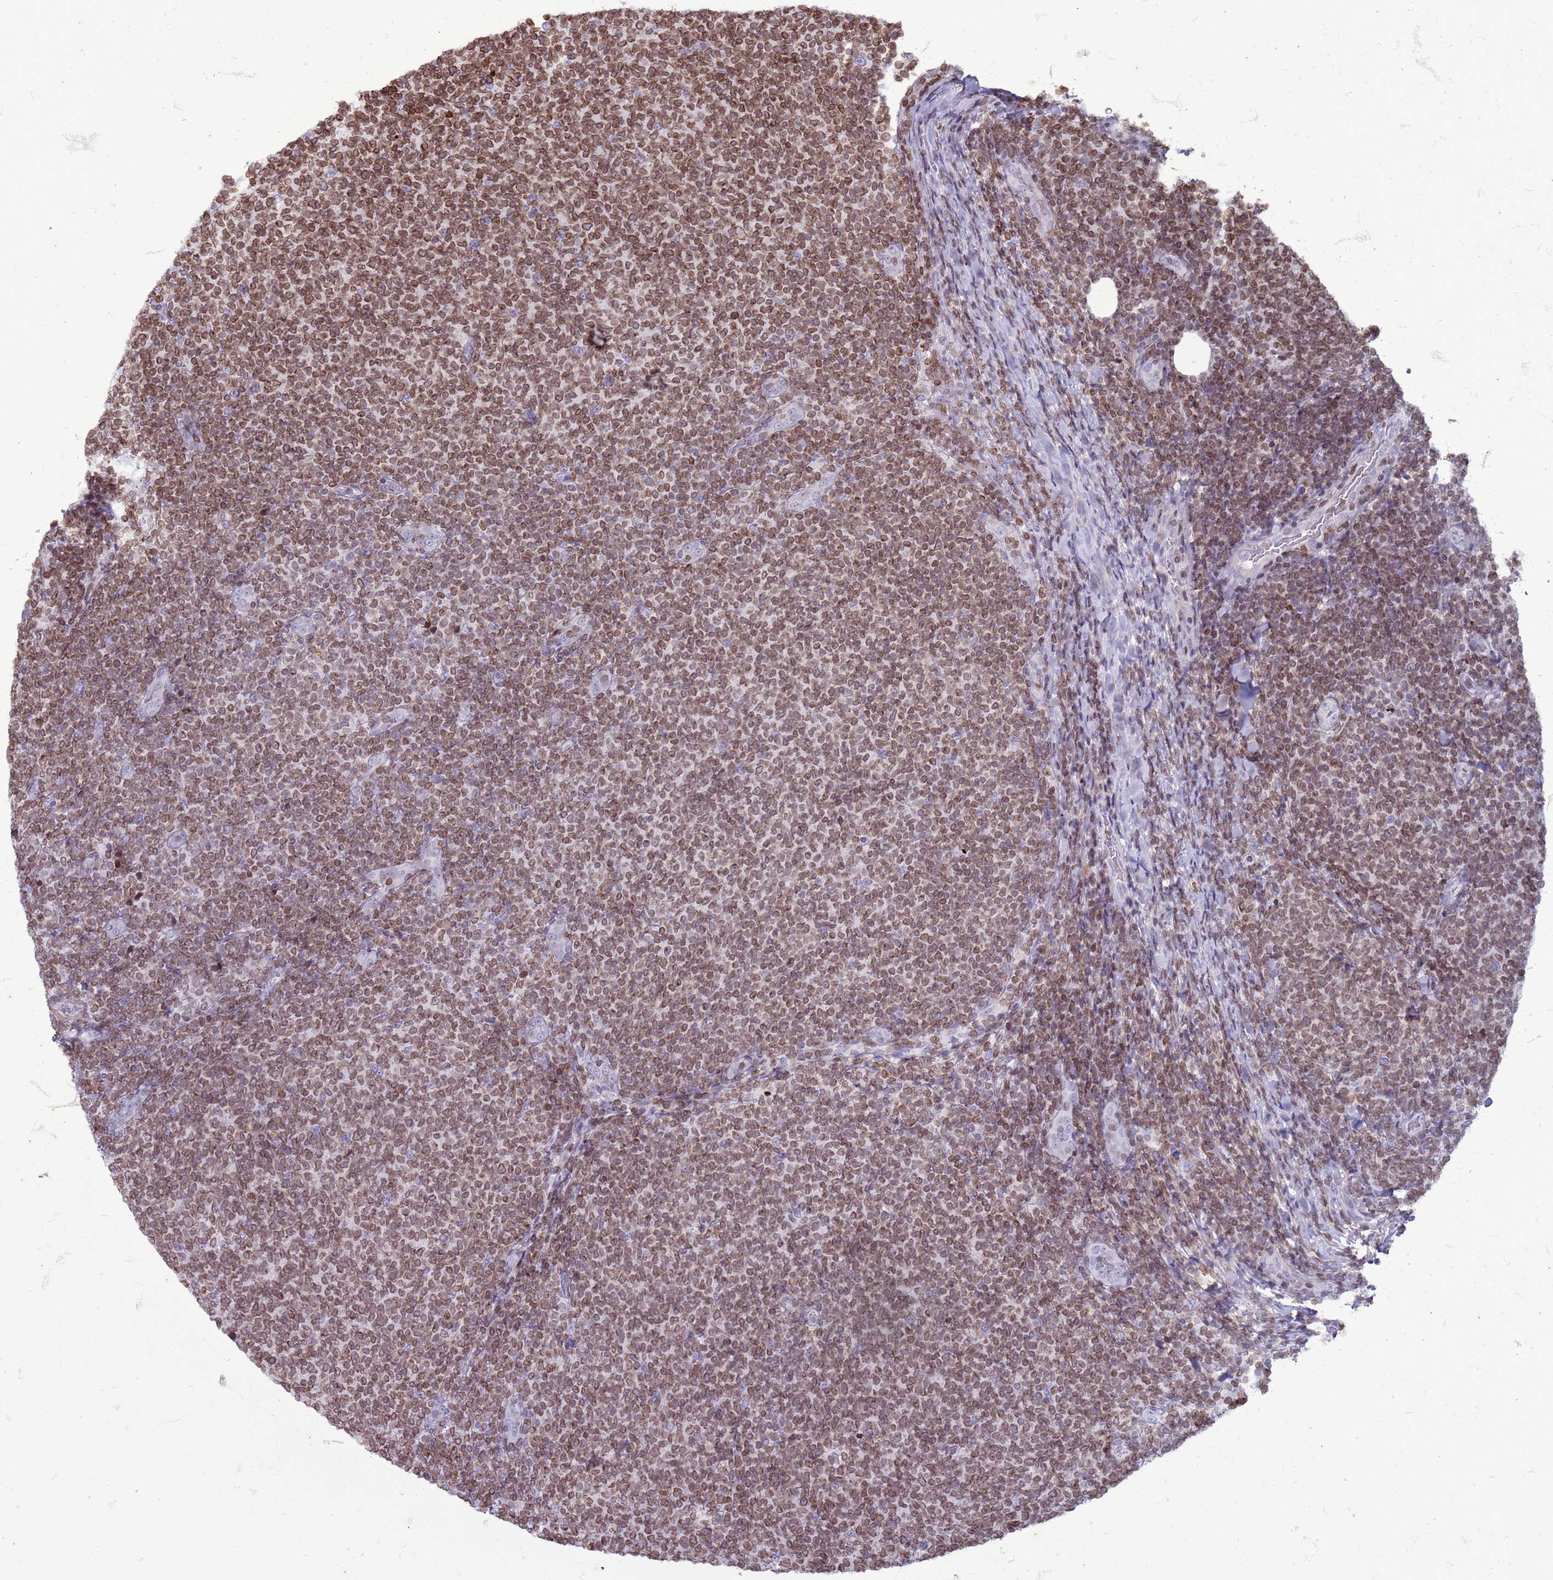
{"staining": {"intensity": "moderate", "quantity": ">75%", "location": "cytoplasmic/membranous,nuclear"}, "tissue": "lymphoma", "cell_type": "Tumor cells", "image_type": "cancer", "snomed": [{"axis": "morphology", "description": "Malignant lymphoma, non-Hodgkin's type, Low grade"}, {"axis": "topography", "description": "Lymph node"}], "caption": "A brown stain shows moderate cytoplasmic/membranous and nuclear staining of a protein in lymphoma tumor cells.", "gene": "METTL25B", "patient": {"sex": "male", "age": 66}}